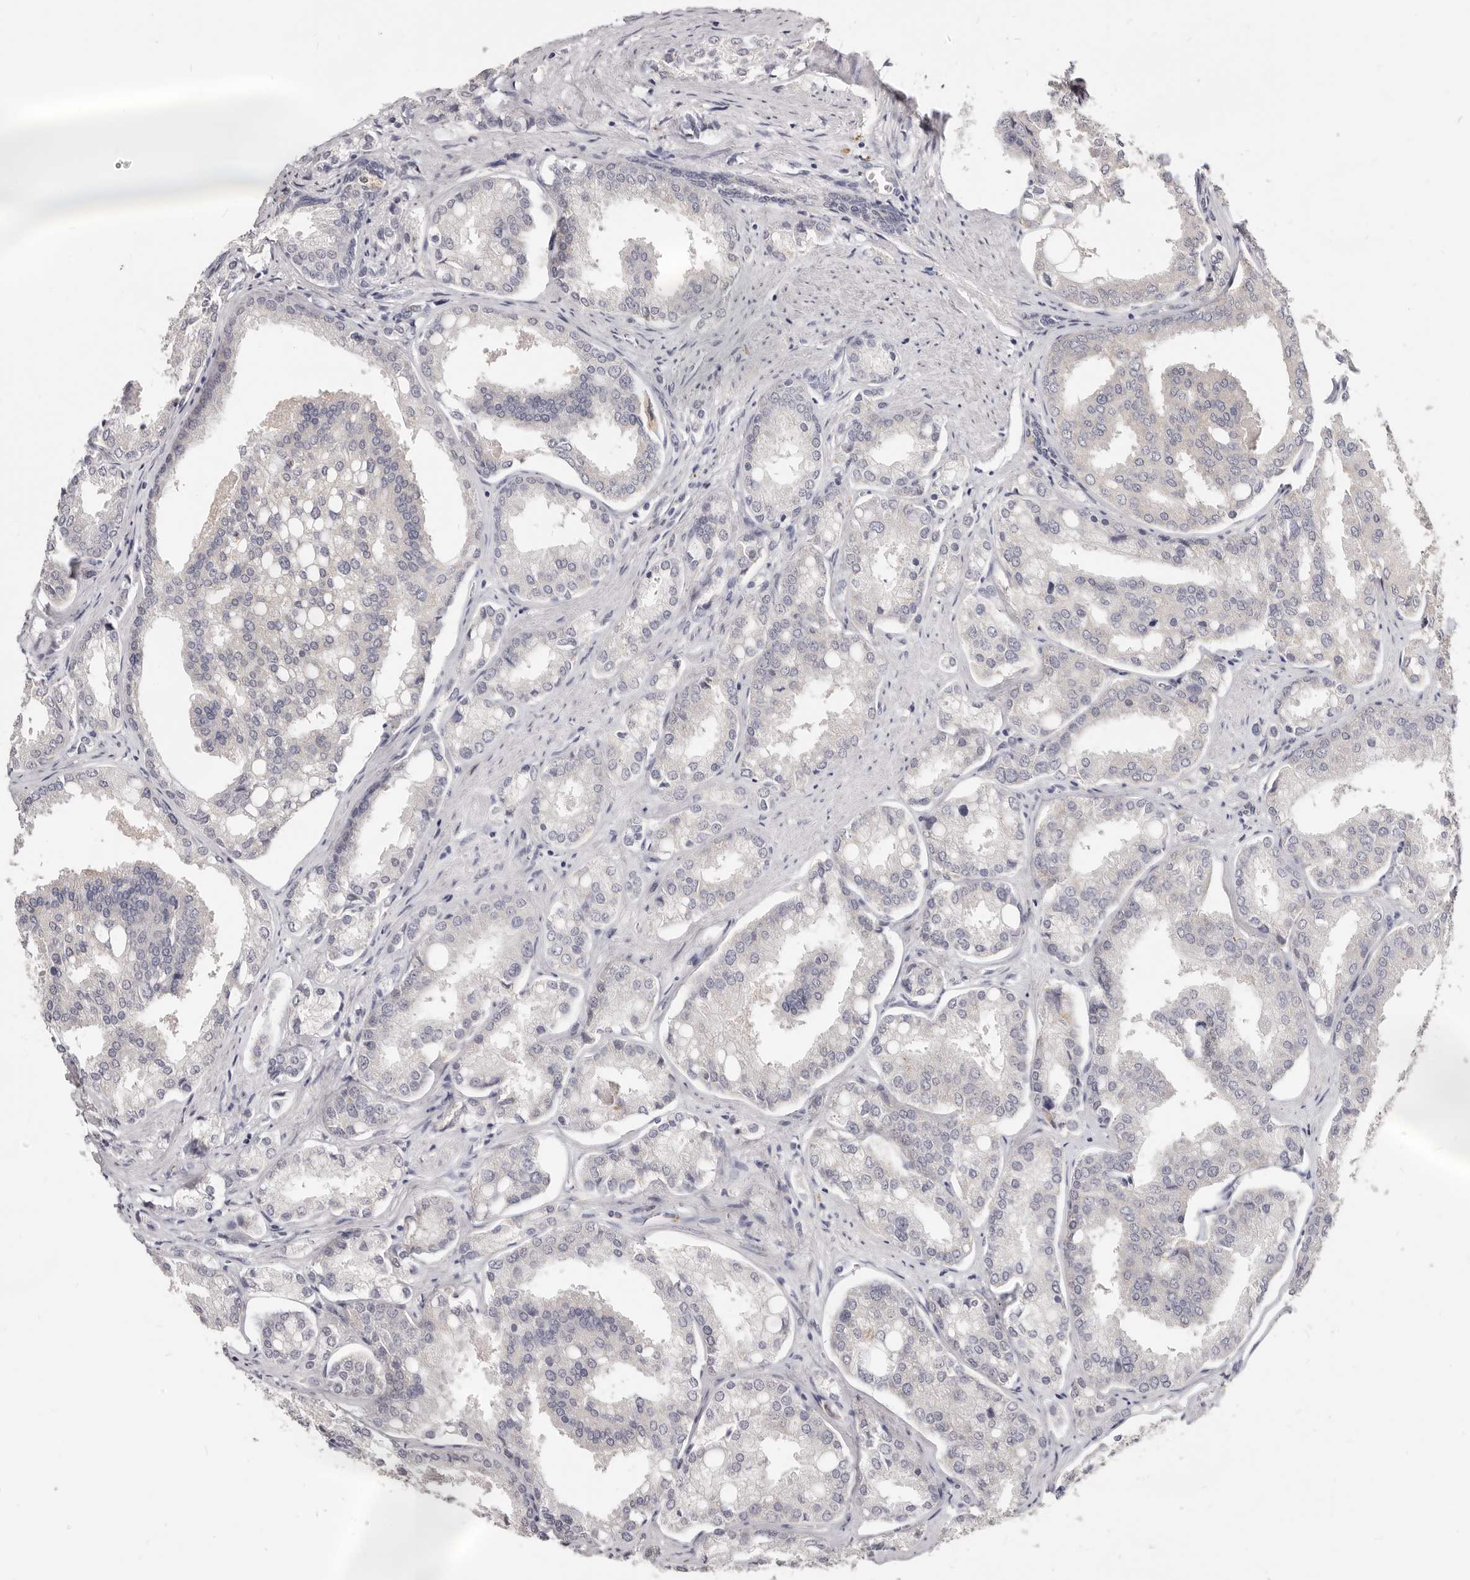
{"staining": {"intensity": "negative", "quantity": "none", "location": "none"}, "tissue": "prostate cancer", "cell_type": "Tumor cells", "image_type": "cancer", "snomed": [{"axis": "morphology", "description": "Adenocarcinoma, High grade"}, {"axis": "topography", "description": "Prostate"}], "caption": "Immunohistochemistry of prostate cancer (adenocarcinoma (high-grade)) displays no staining in tumor cells.", "gene": "TSPAN13", "patient": {"sex": "male", "age": 50}}